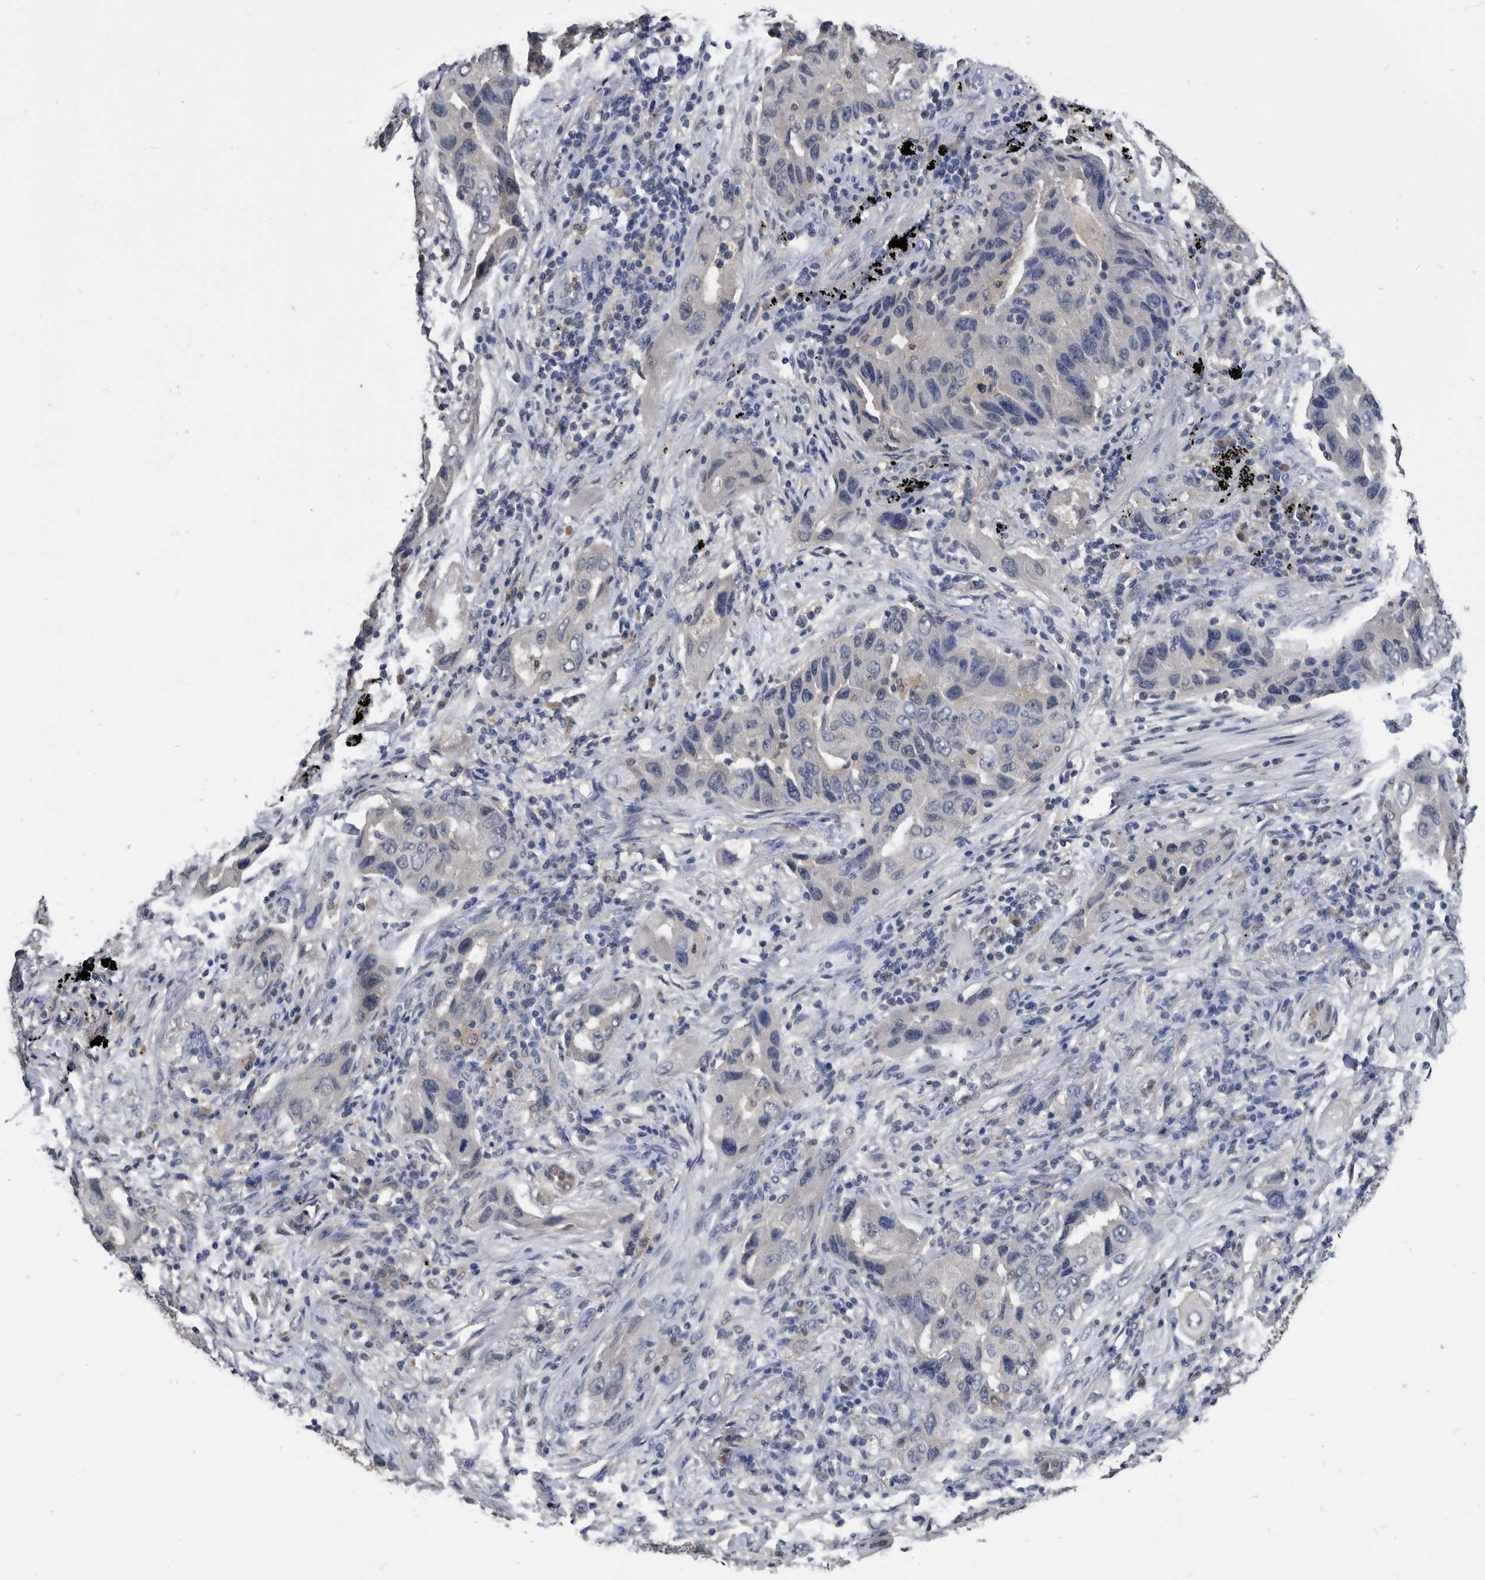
{"staining": {"intensity": "negative", "quantity": "none", "location": "none"}, "tissue": "lung cancer", "cell_type": "Tumor cells", "image_type": "cancer", "snomed": [{"axis": "morphology", "description": "Adenocarcinoma, NOS"}, {"axis": "topography", "description": "Lung"}], "caption": "The photomicrograph shows no significant positivity in tumor cells of adenocarcinoma (lung). (Brightfield microscopy of DAB immunohistochemistry at high magnification).", "gene": "PDXK", "patient": {"sex": "female", "age": 65}}